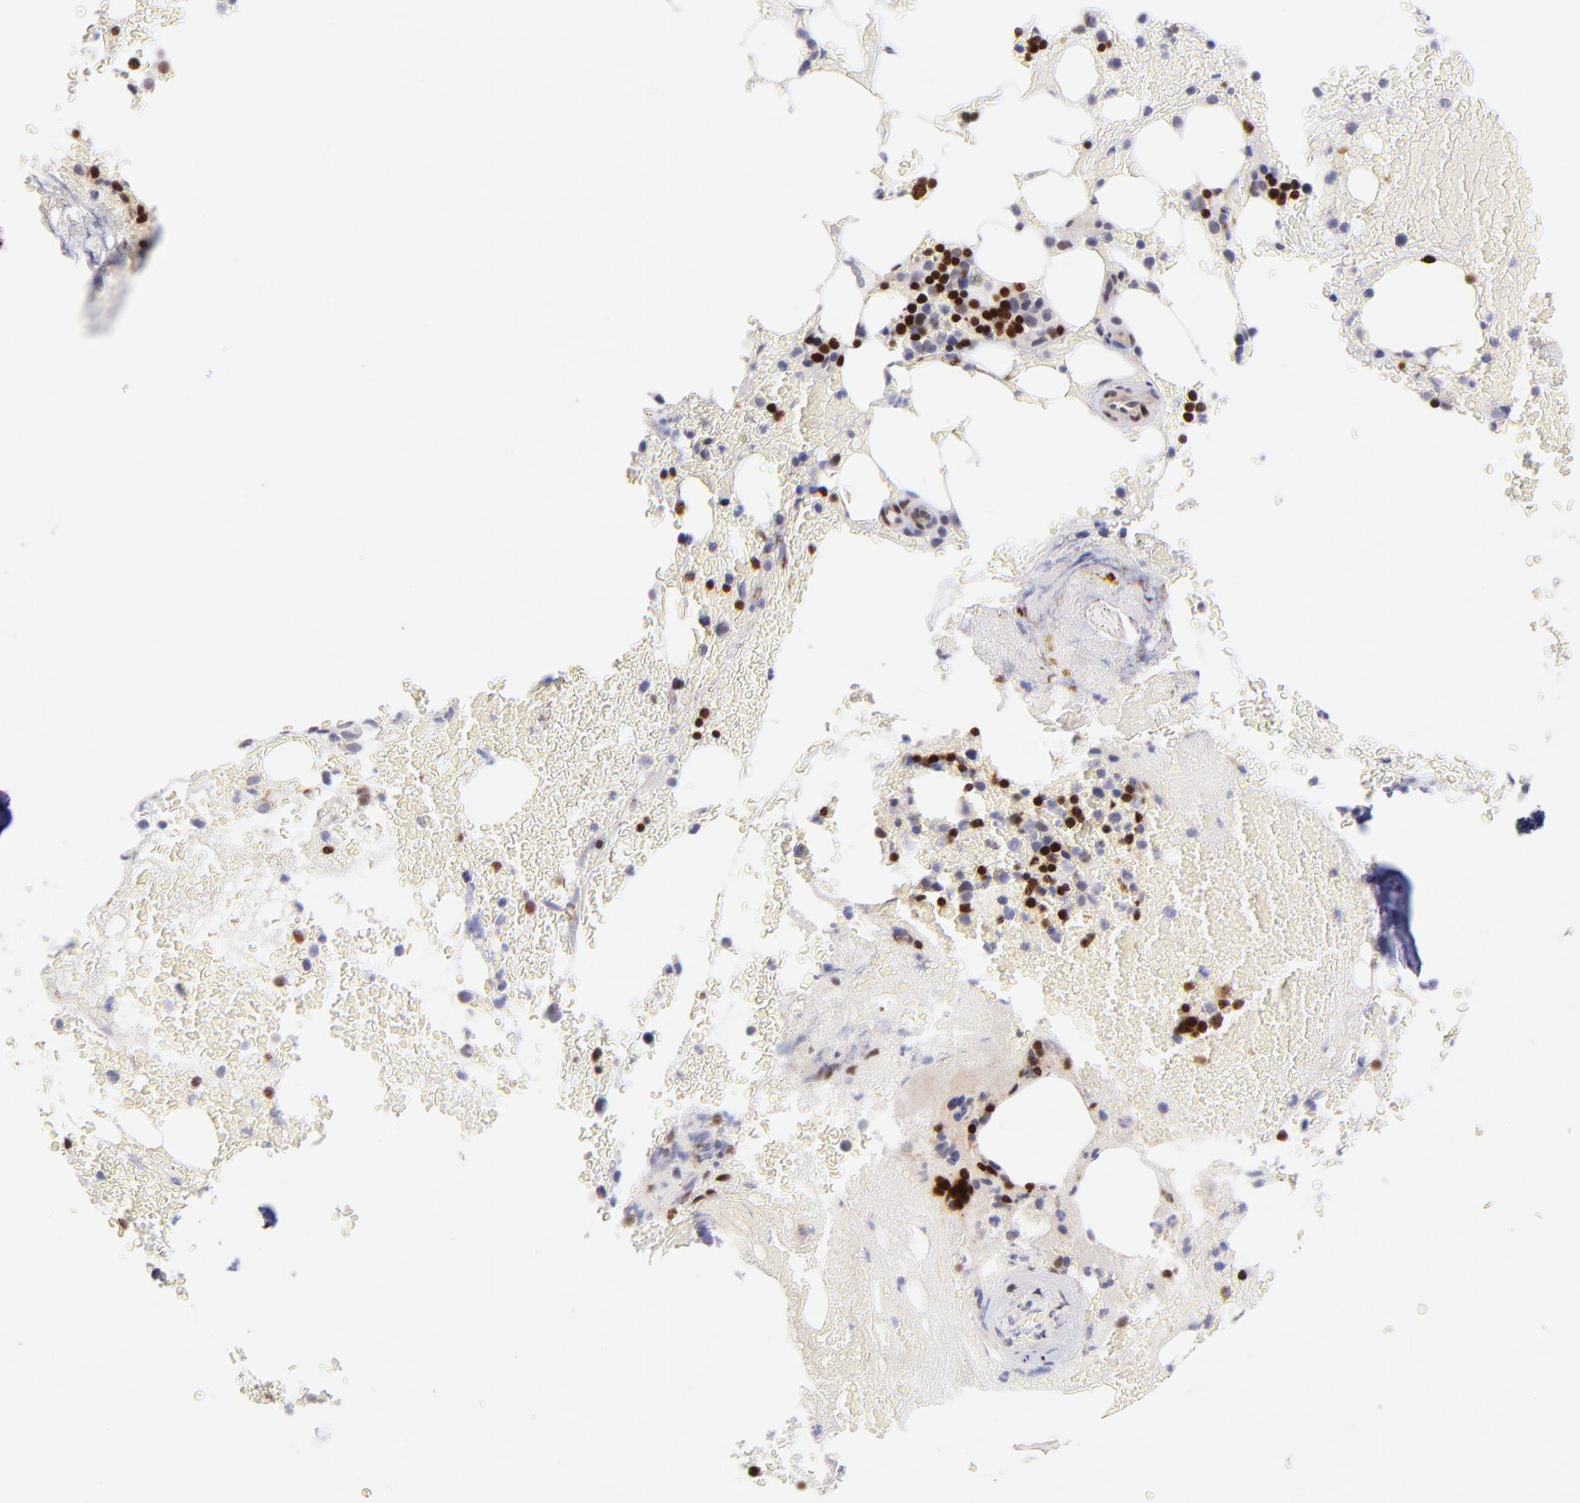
{"staining": {"intensity": "strong", "quantity": "25%-75%", "location": "nuclear"}, "tissue": "bone marrow", "cell_type": "Hematopoietic cells", "image_type": "normal", "snomed": [{"axis": "morphology", "description": "Normal tissue, NOS"}, {"axis": "topography", "description": "Bone marrow"}], "caption": "The image demonstrates immunohistochemical staining of unremarkable bone marrow. There is strong nuclear positivity is identified in about 25%-75% of hematopoietic cells.", "gene": "SOX6", "patient": {"sex": "female", "age": 73}}